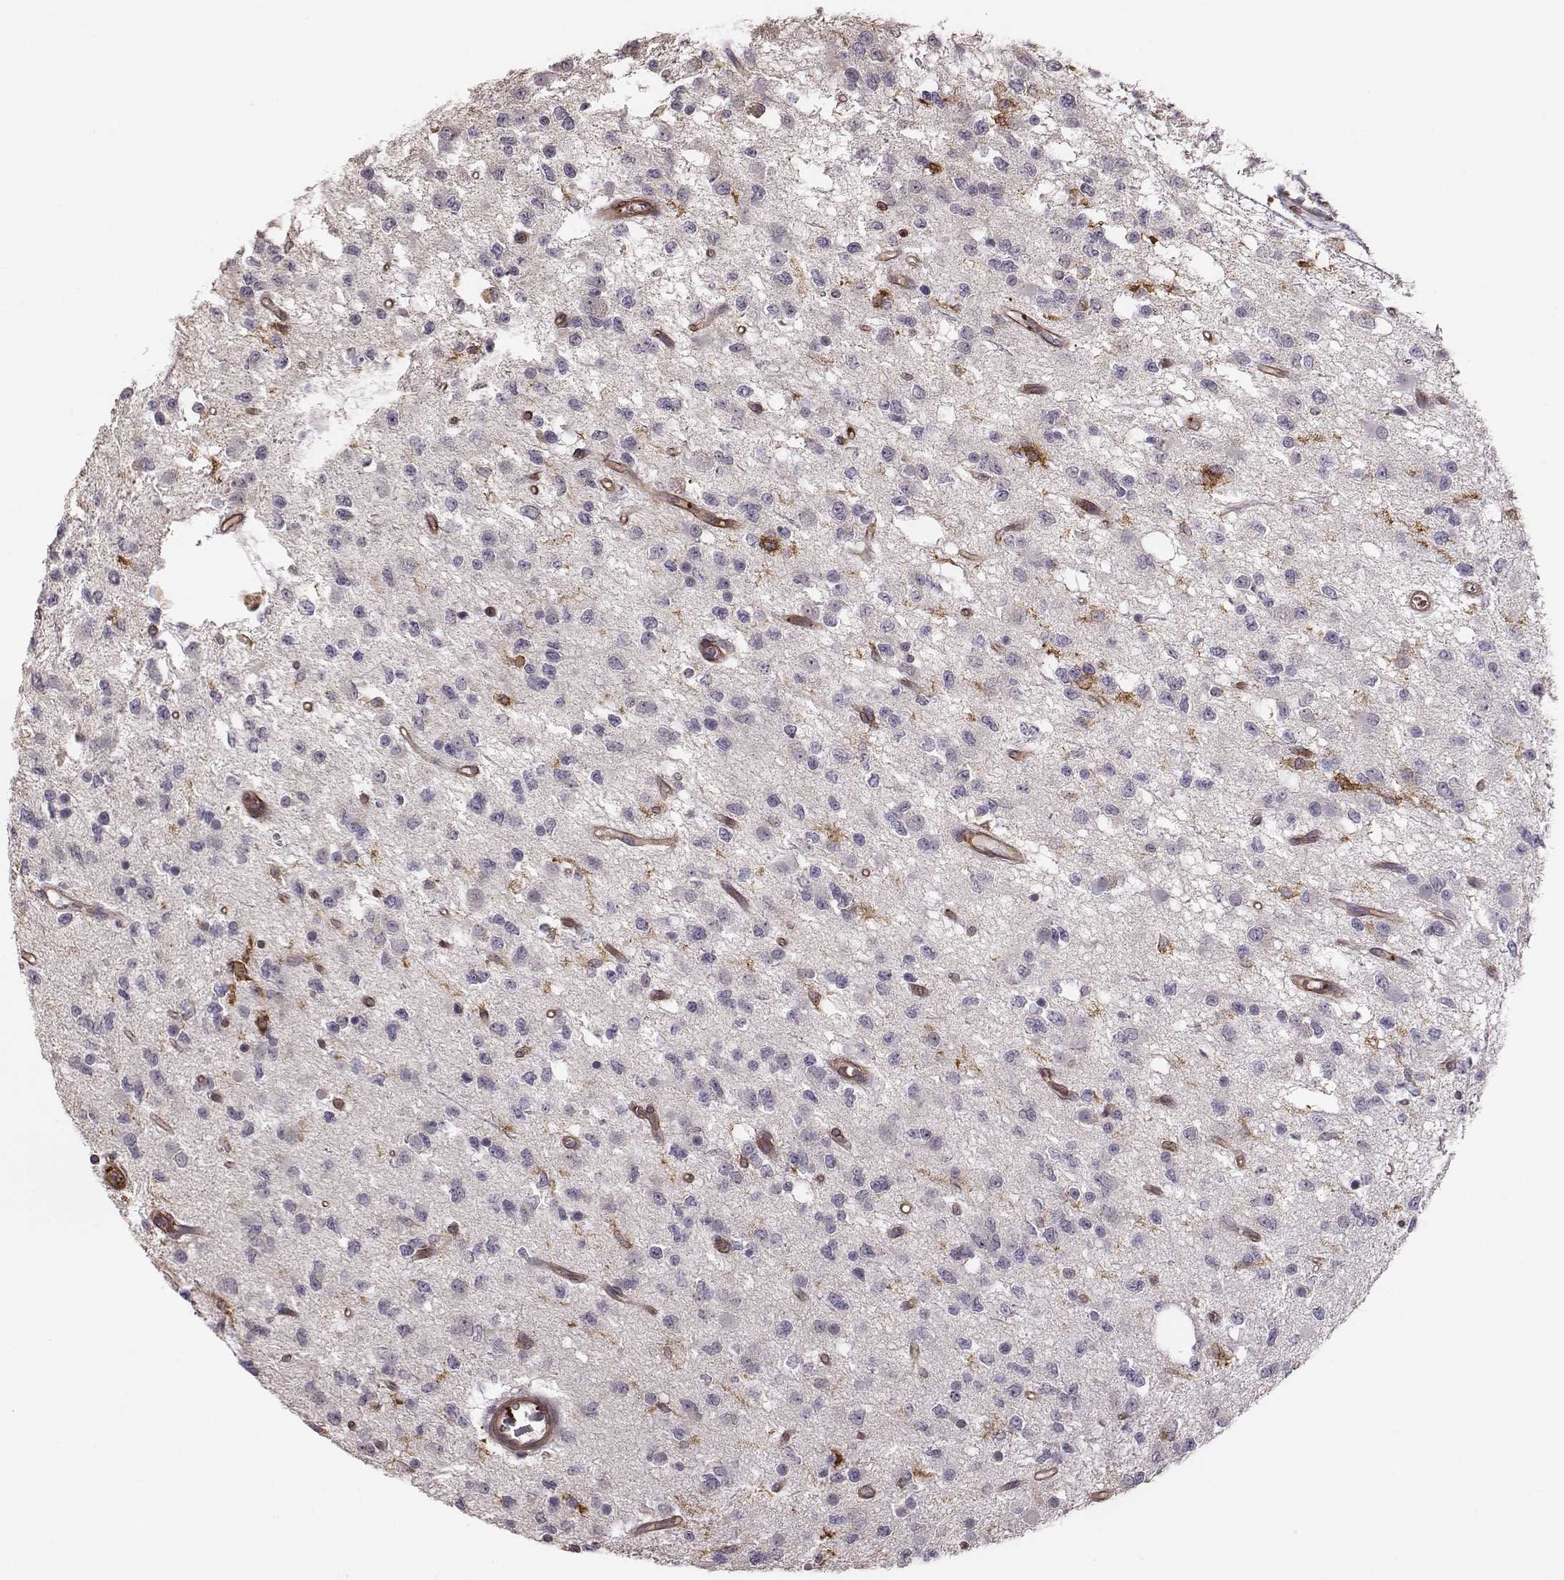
{"staining": {"intensity": "negative", "quantity": "none", "location": "none"}, "tissue": "glioma", "cell_type": "Tumor cells", "image_type": "cancer", "snomed": [{"axis": "morphology", "description": "Glioma, malignant, Low grade"}, {"axis": "topography", "description": "Brain"}], "caption": "Micrograph shows no protein positivity in tumor cells of glioma tissue. The staining was performed using DAB to visualize the protein expression in brown, while the nuclei were stained in blue with hematoxylin (Magnification: 20x).", "gene": "ZYX", "patient": {"sex": "female", "age": 45}}